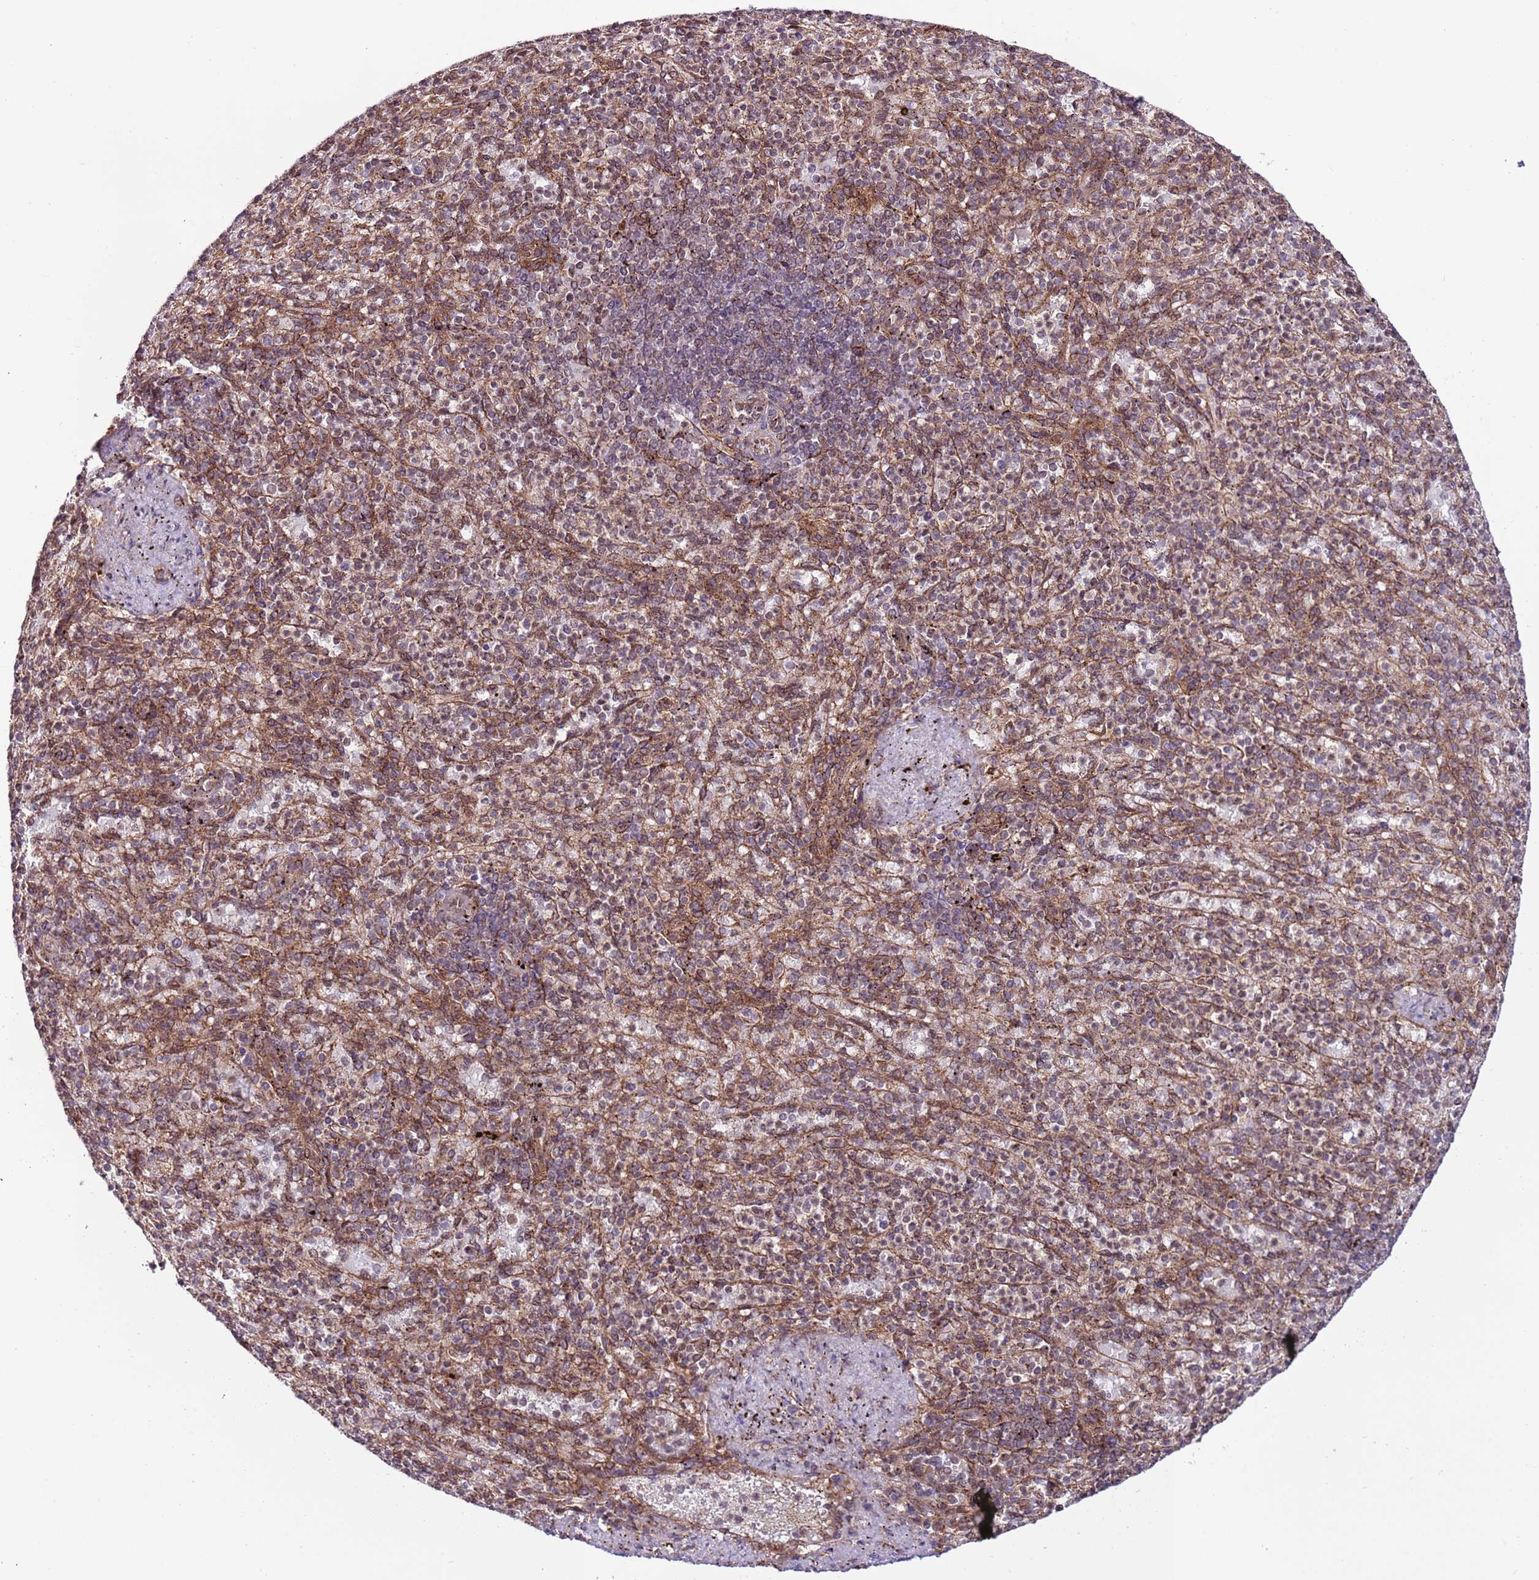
{"staining": {"intensity": "weak", "quantity": "<25%", "location": "nuclear"}, "tissue": "spleen", "cell_type": "Cells in red pulp", "image_type": "normal", "snomed": [{"axis": "morphology", "description": "Normal tissue, NOS"}, {"axis": "topography", "description": "Spleen"}], "caption": "IHC image of normal spleen: human spleen stained with DAB (3,3'-diaminobenzidine) reveals no significant protein expression in cells in red pulp.", "gene": "DCAF4", "patient": {"sex": "female", "age": 74}}